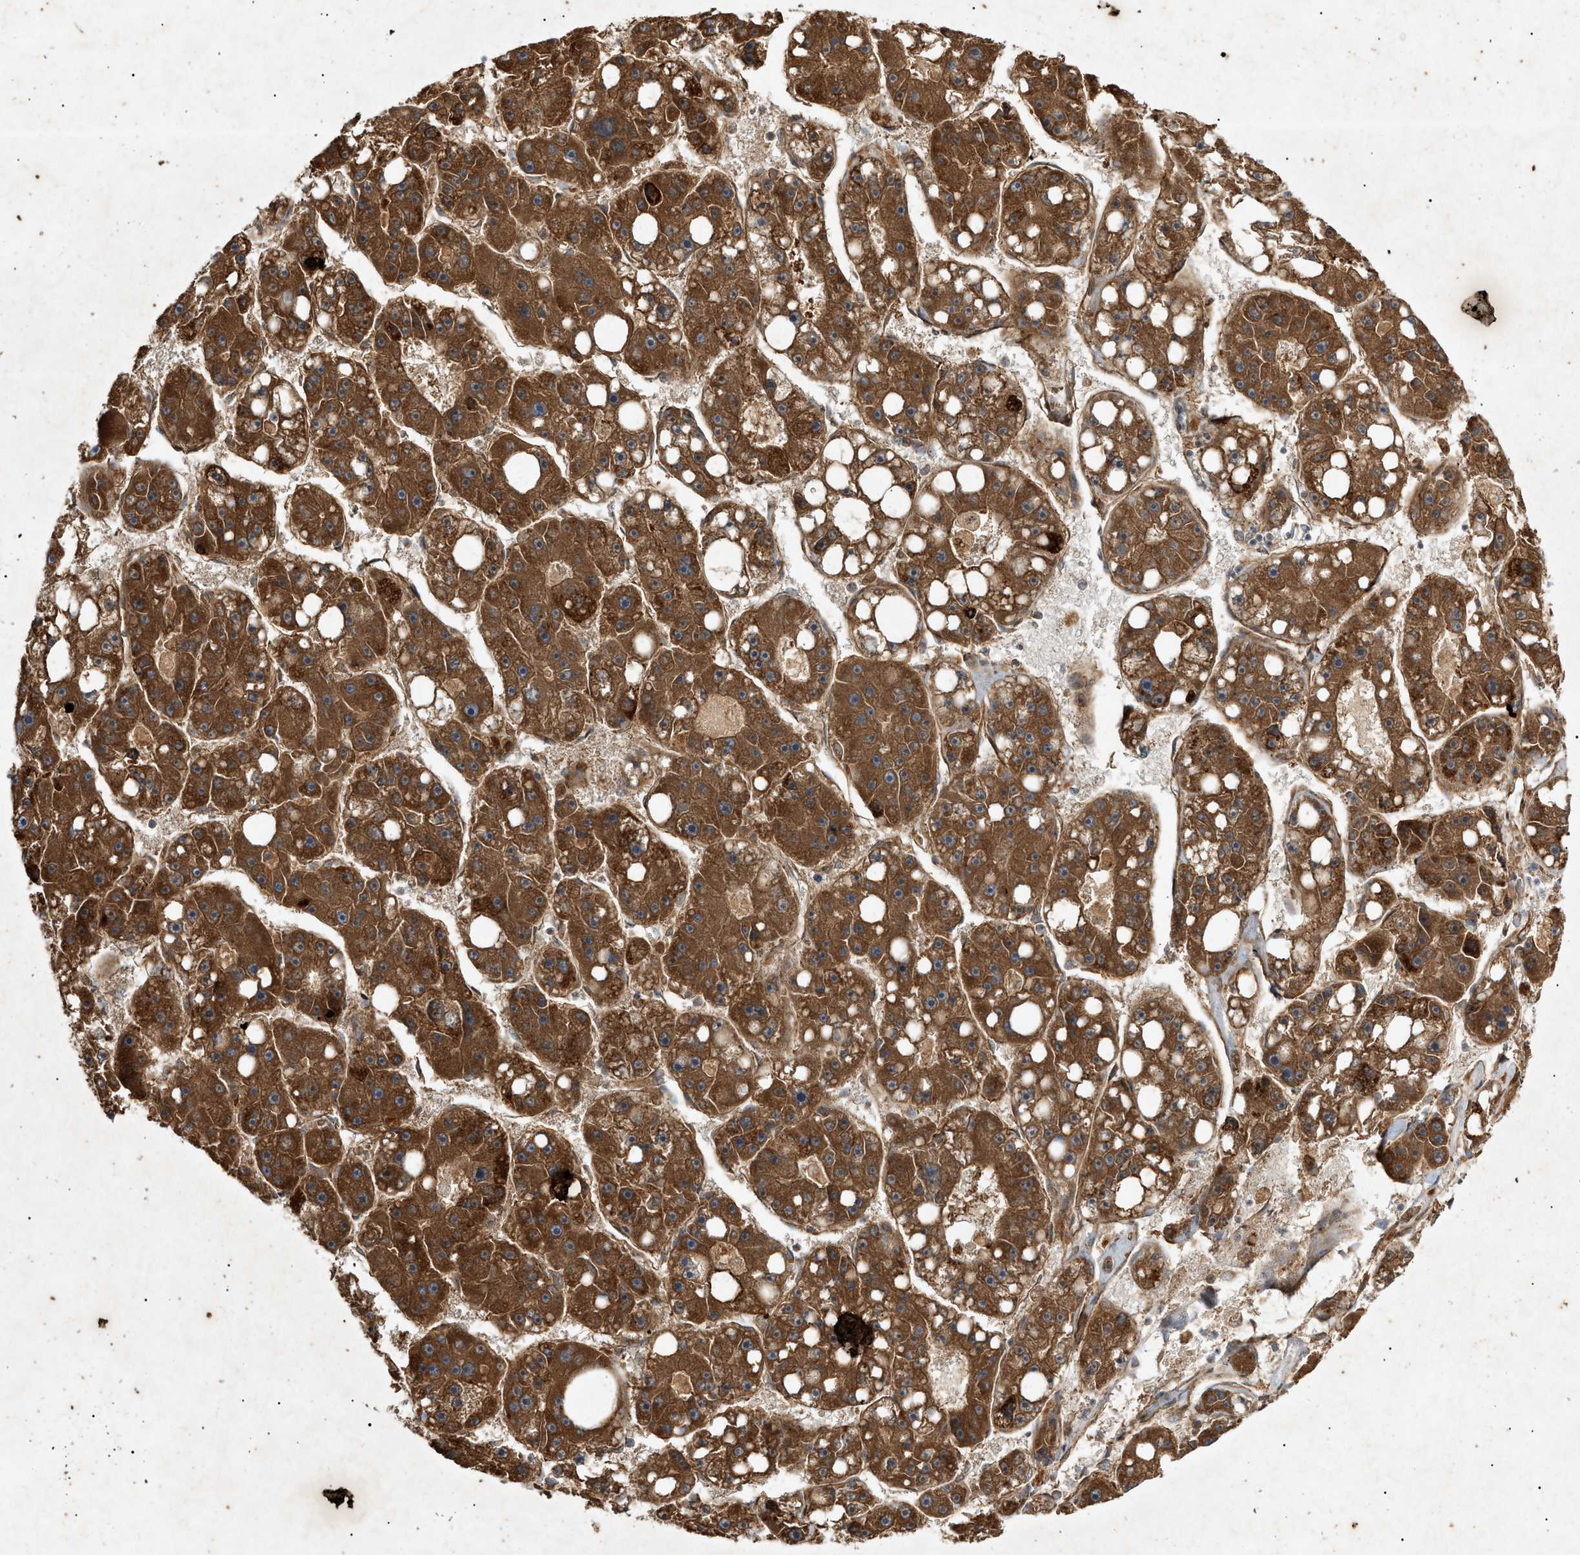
{"staining": {"intensity": "strong", "quantity": ">75%", "location": "cytoplasmic/membranous"}, "tissue": "liver cancer", "cell_type": "Tumor cells", "image_type": "cancer", "snomed": [{"axis": "morphology", "description": "Carcinoma, Hepatocellular, NOS"}, {"axis": "topography", "description": "Liver"}], "caption": "A micrograph showing strong cytoplasmic/membranous staining in about >75% of tumor cells in liver hepatocellular carcinoma, as visualized by brown immunohistochemical staining.", "gene": "MTCH1", "patient": {"sex": "female", "age": 61}}